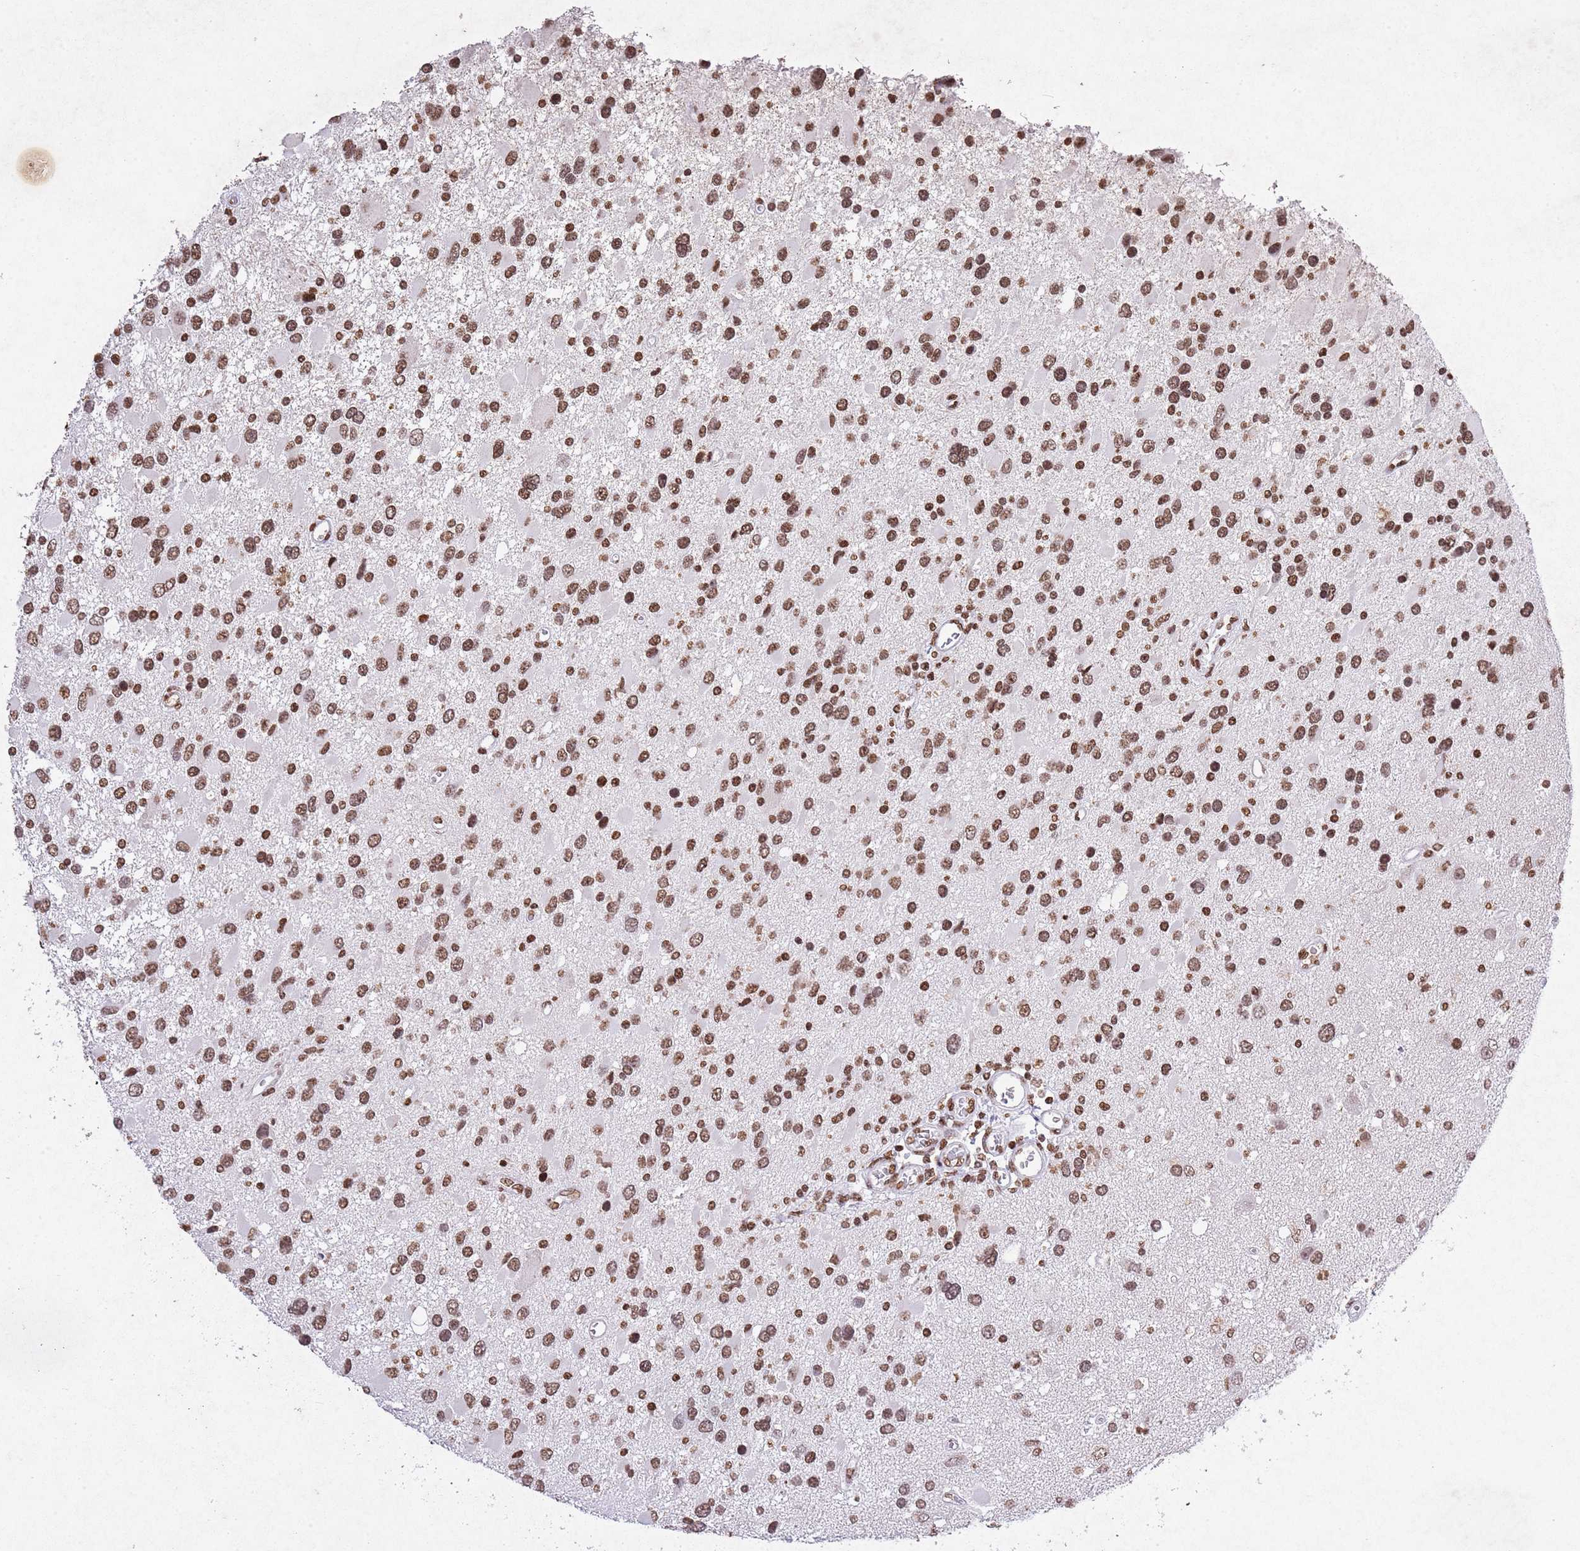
{"staining": {"intensity": "moderate", "quantity": ">75%", "location": "nuclear"}, "tissue": "glioma", "cell_type": "Tumor cells", "image_type": "cancer", "snomed": [{"axis": "morphology", "description": "Glioma, malignant, High grade"}, {"axis": "topography", "description": "Brain"}], "caption": "Protein staining exhibits moderate nuclear expression in approximately >75% of tumor cells in glioma.", "gene": "BMAL1", "patient": {"sex": "male", "age": 53}}